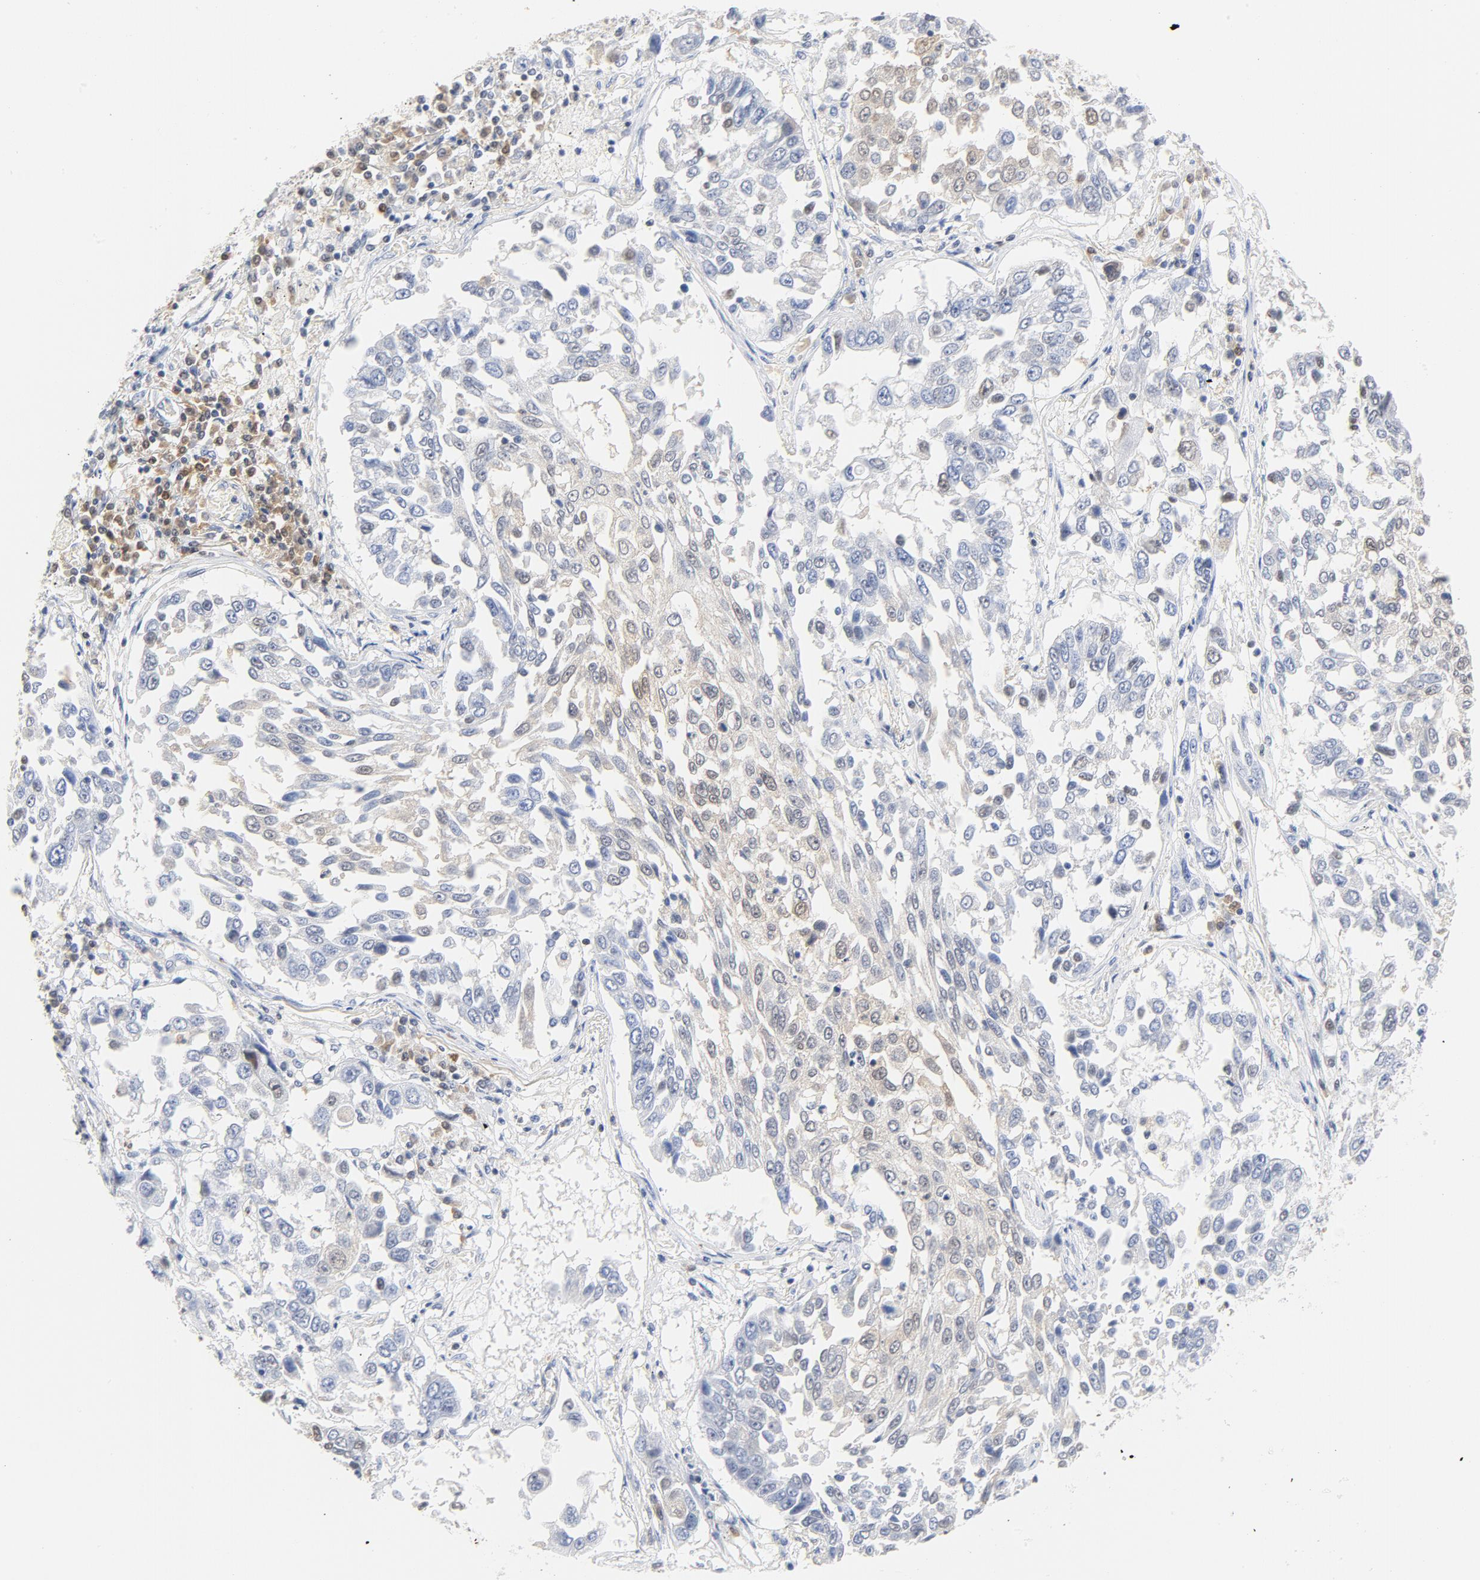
{"staining": {"intensity": "weak", "quantity": "<25%", "location": "cytoplasmic/membranous"}, "tissue": "lung cancer", "cell_type": "Tumor cells", "image_type": "cancer", "snomed": [{"axis": "morphology", "description": "Squamous cell carcinoma, NOS"}, {"axis": "topography", "description": "Lung"}], "caption": "A micrograph of lung squamous cell carcinoma stained for a protein shows no brown staining in tumor cells.", "gene": "CDKN1B", "patient": {"sex": "male", "age": 71}}